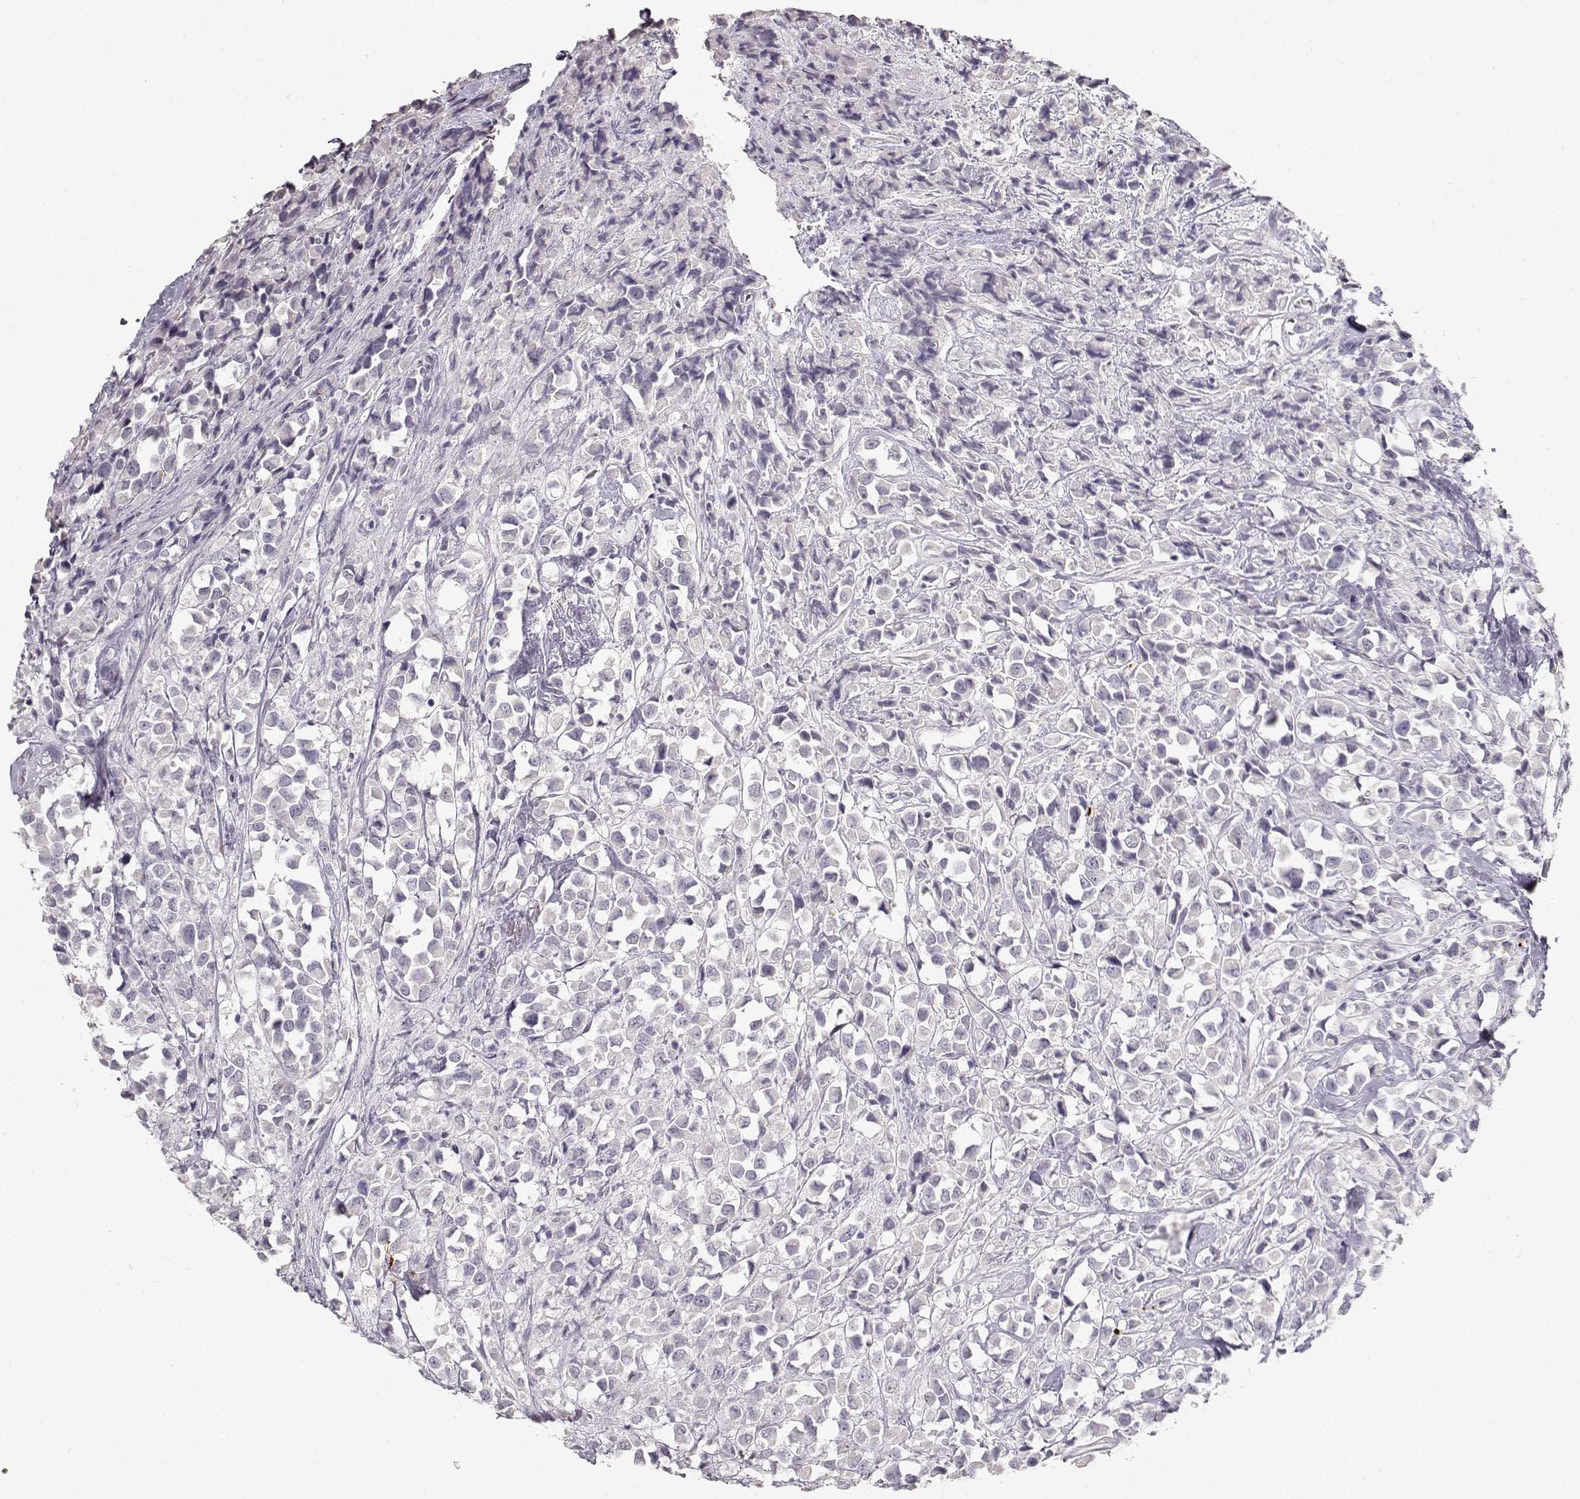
{"staining": {"intensity": "negative", "quantity": "none", "location": "none"}, "tissue": "breast cancer", "cell_type": "Tumor cells", "image_type": "cancer", "snomed": [{"axis": "morphology", "description": "Duct carcinoma"}, {"axis": "topography", "description": "Breast"}], "caption": "An immunohistochemistry photomicrograph of breast cancer is shown. There is no staining in tumor cells of breast cancer.", "gene": "S100B", "patient": {"sex": "female", "age": 61}}